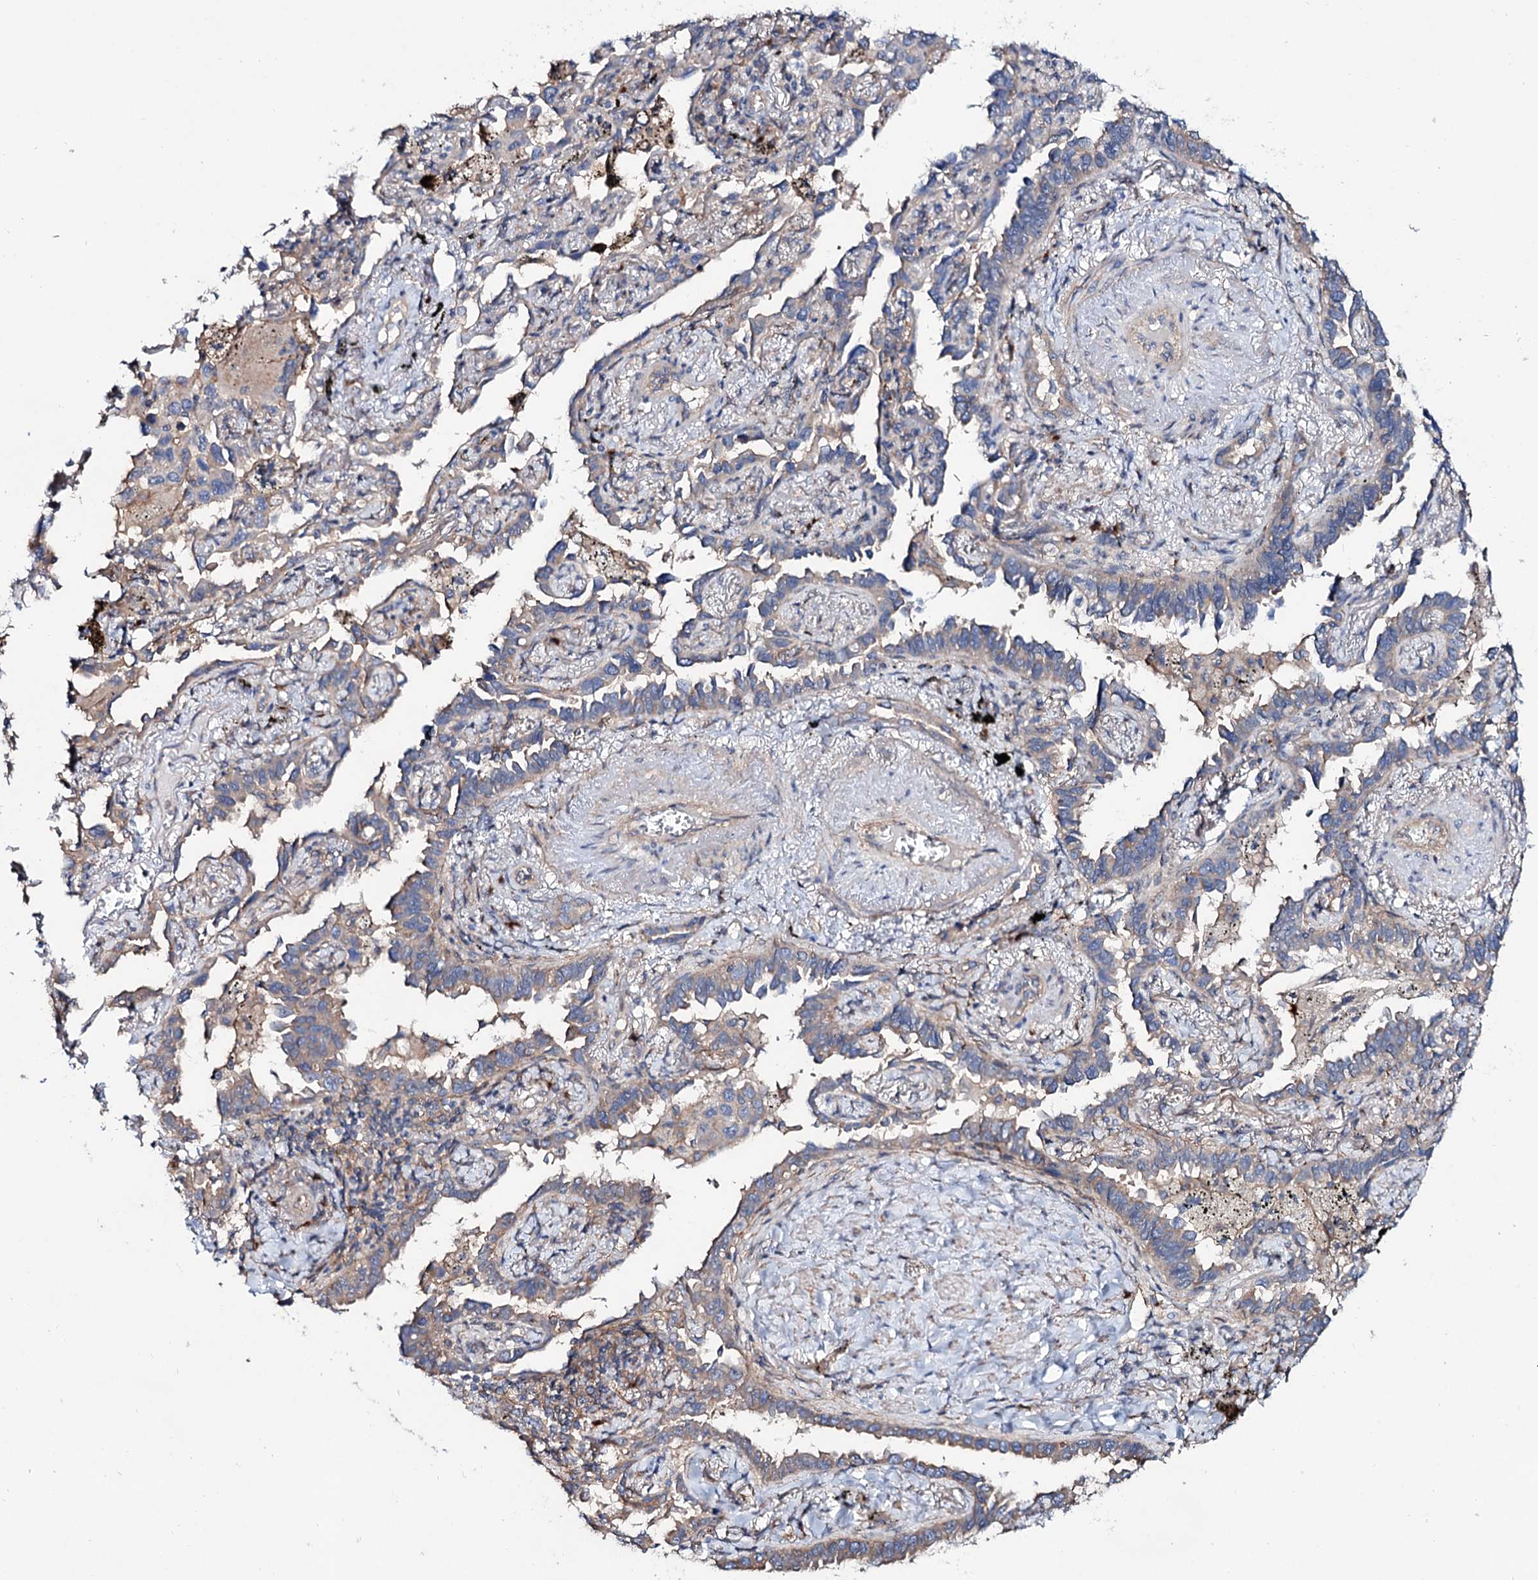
{"staining": {"intensity": "weak", "quantity": "25%-75%", "location": "cytoplasmic/membranous"}, "tissue": "lung cancer", "cell_type": "Tumor cells", "image_type": "cancer", "snomed": [{"axis": "morphology", "description": "Adenocarcinoma, NOS"}, {"axis": "topography", "description": "Lung"}], "caption": "Lung adenocarcinoma stained with DAB immunohistochemistry (IHC) exhibits low levels of weak cytoplasmic/membranous positivity in about 25%-75% of tumor cells. The protein is shown in brown color, while the nuclei are stained blue.", "gene": "SEC24A", "patient": {"sex": "male", "age": 67}}